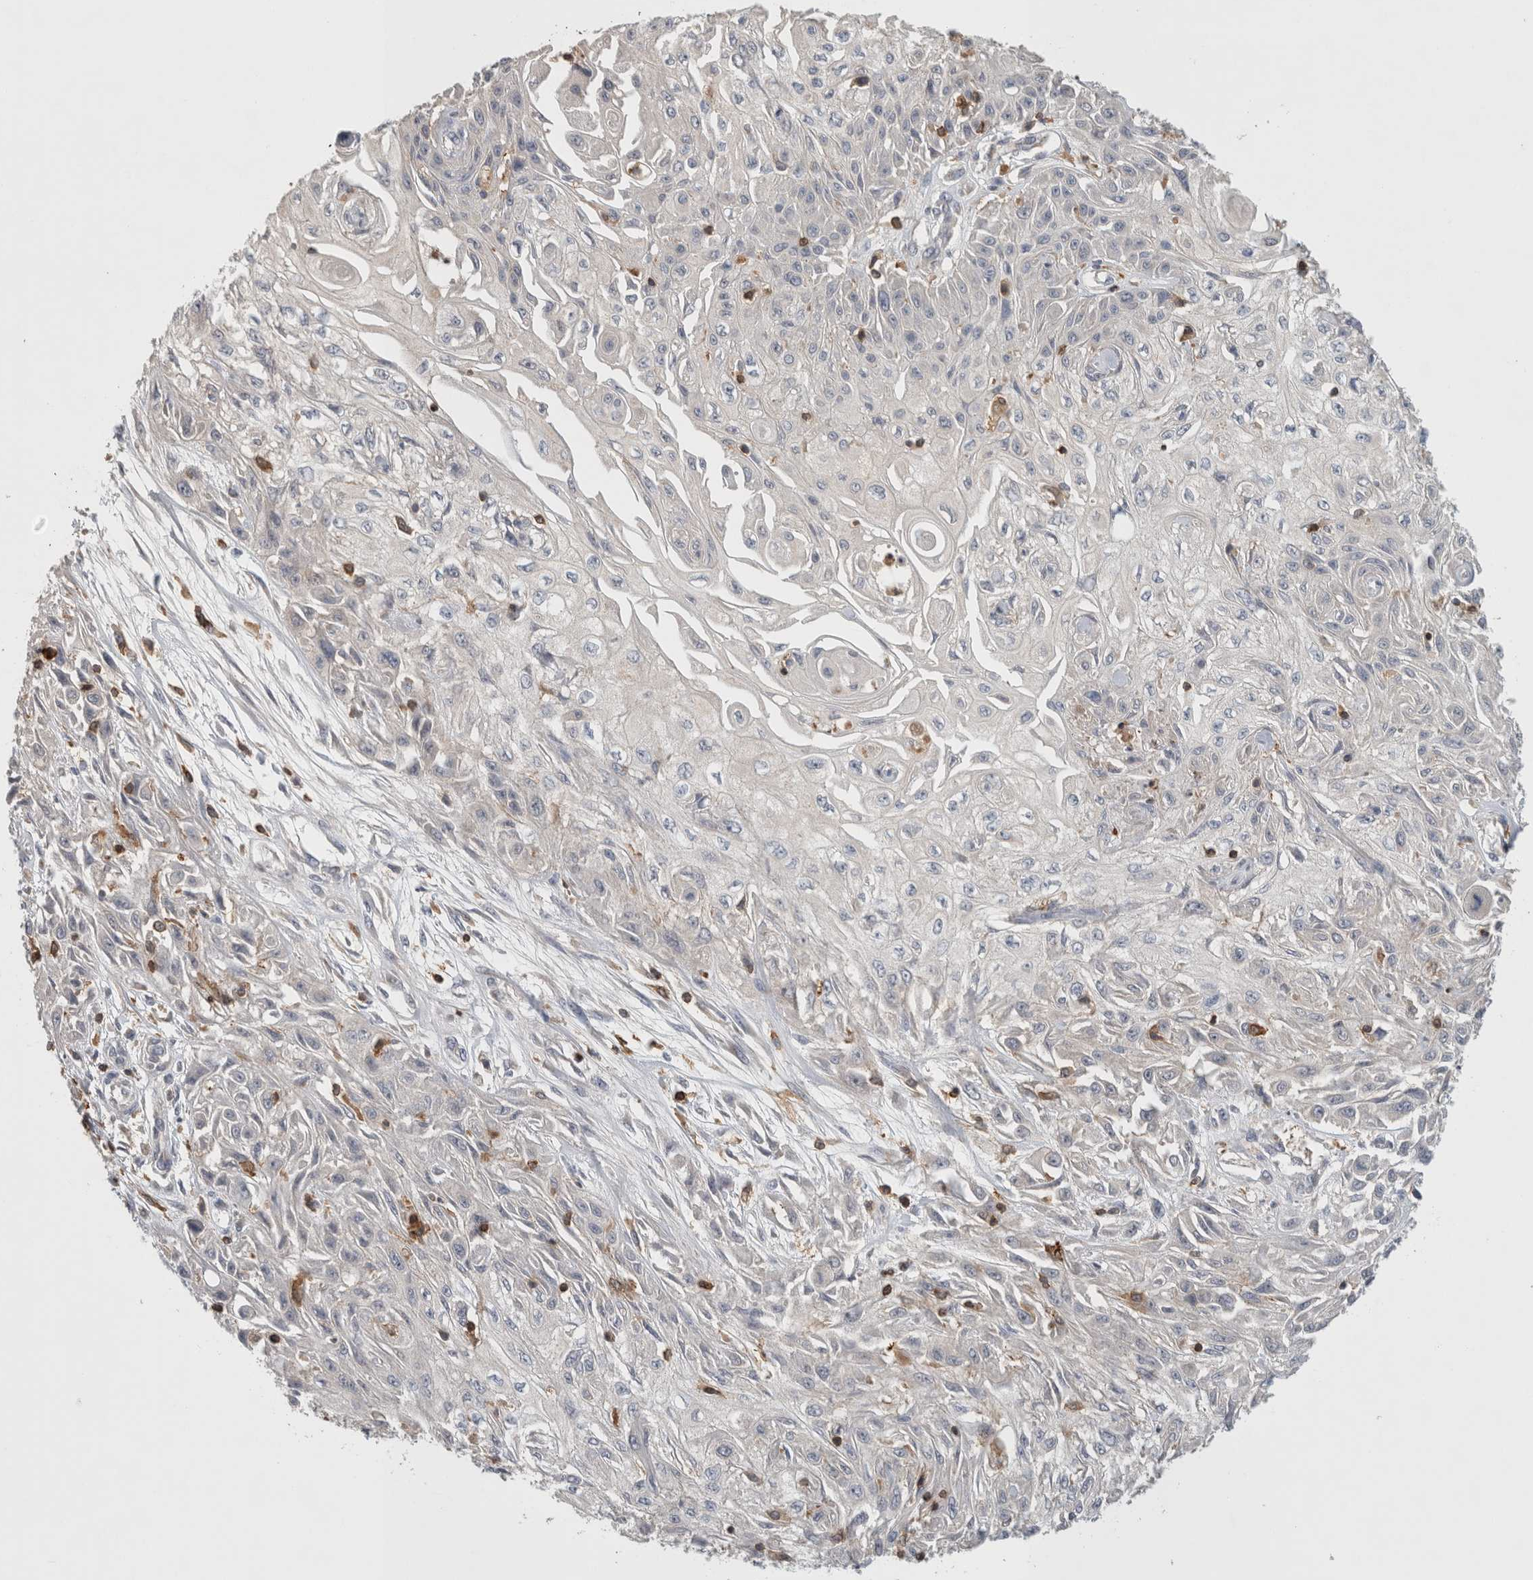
{"staining": {"intensity": "negative", "quantity": "none", "location": "none"}, "tissue": "skin cancer", "cell_type": "Tumor cells", "image_type": "cancer", "snomed": [{"axis": "morphology", "description": "Squamous cell carcinoma, NOS"}, {"axis": "morphology", "description": "Squamous cell carcinoma, metastatic, NOS"}, {"axis": "topography", "description": "Skin"}, {"axis": "topography", "description": "Lymph node"}], "caption": "High magnification brightfield microscopy of metastatic squamous cell carcinoma (skin) stained with DAB (3,3'-diaminobenzidine) (brown) and counterstained with hematoxylin (blue): tumor cells show no significant staining.", "gene": "GFRA2", "patient": {"sex": "male", "age": 75}}